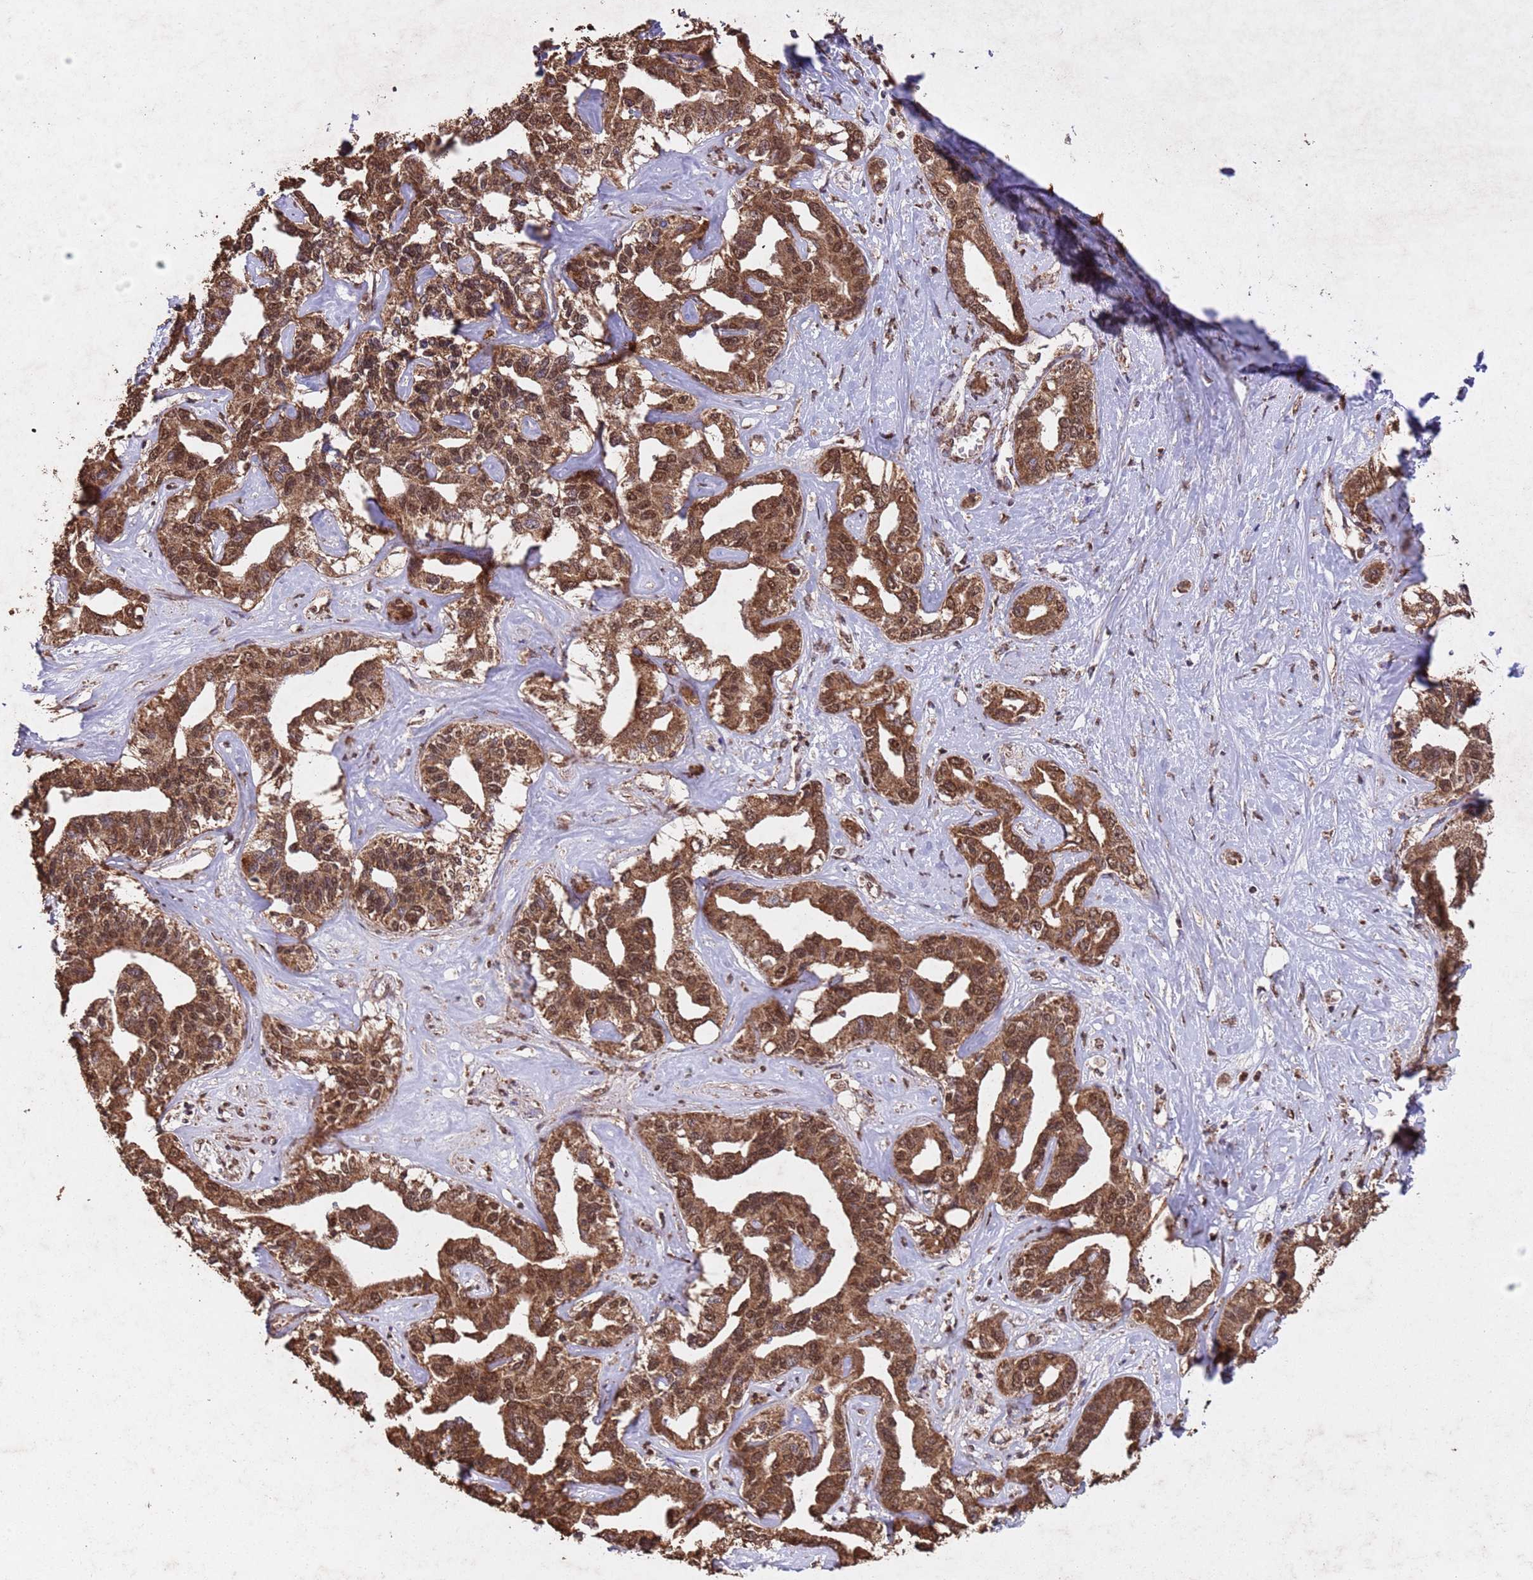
{"staining": {"intensity": "moderate", "quantity": ">75%", "location": "cytoplasmic/membranous,nuclear"}, "tissue": "liver cancer", "cell_type": "Tumor cells", "image_type": "cancer", "snomed": [{"axis": "morphology", "description": "Cholangiocarcinoma"}, {"axis": "topography", "description": "Liver"}], "caption": "A brown stain labels moderate cytoplasmic/membranous and nuclear positivity of a protein in human cholangiocarcinoma (liver) tumor cells.", "gene": "HDAC10", "patient": {"sex": "male", "age": 59}}